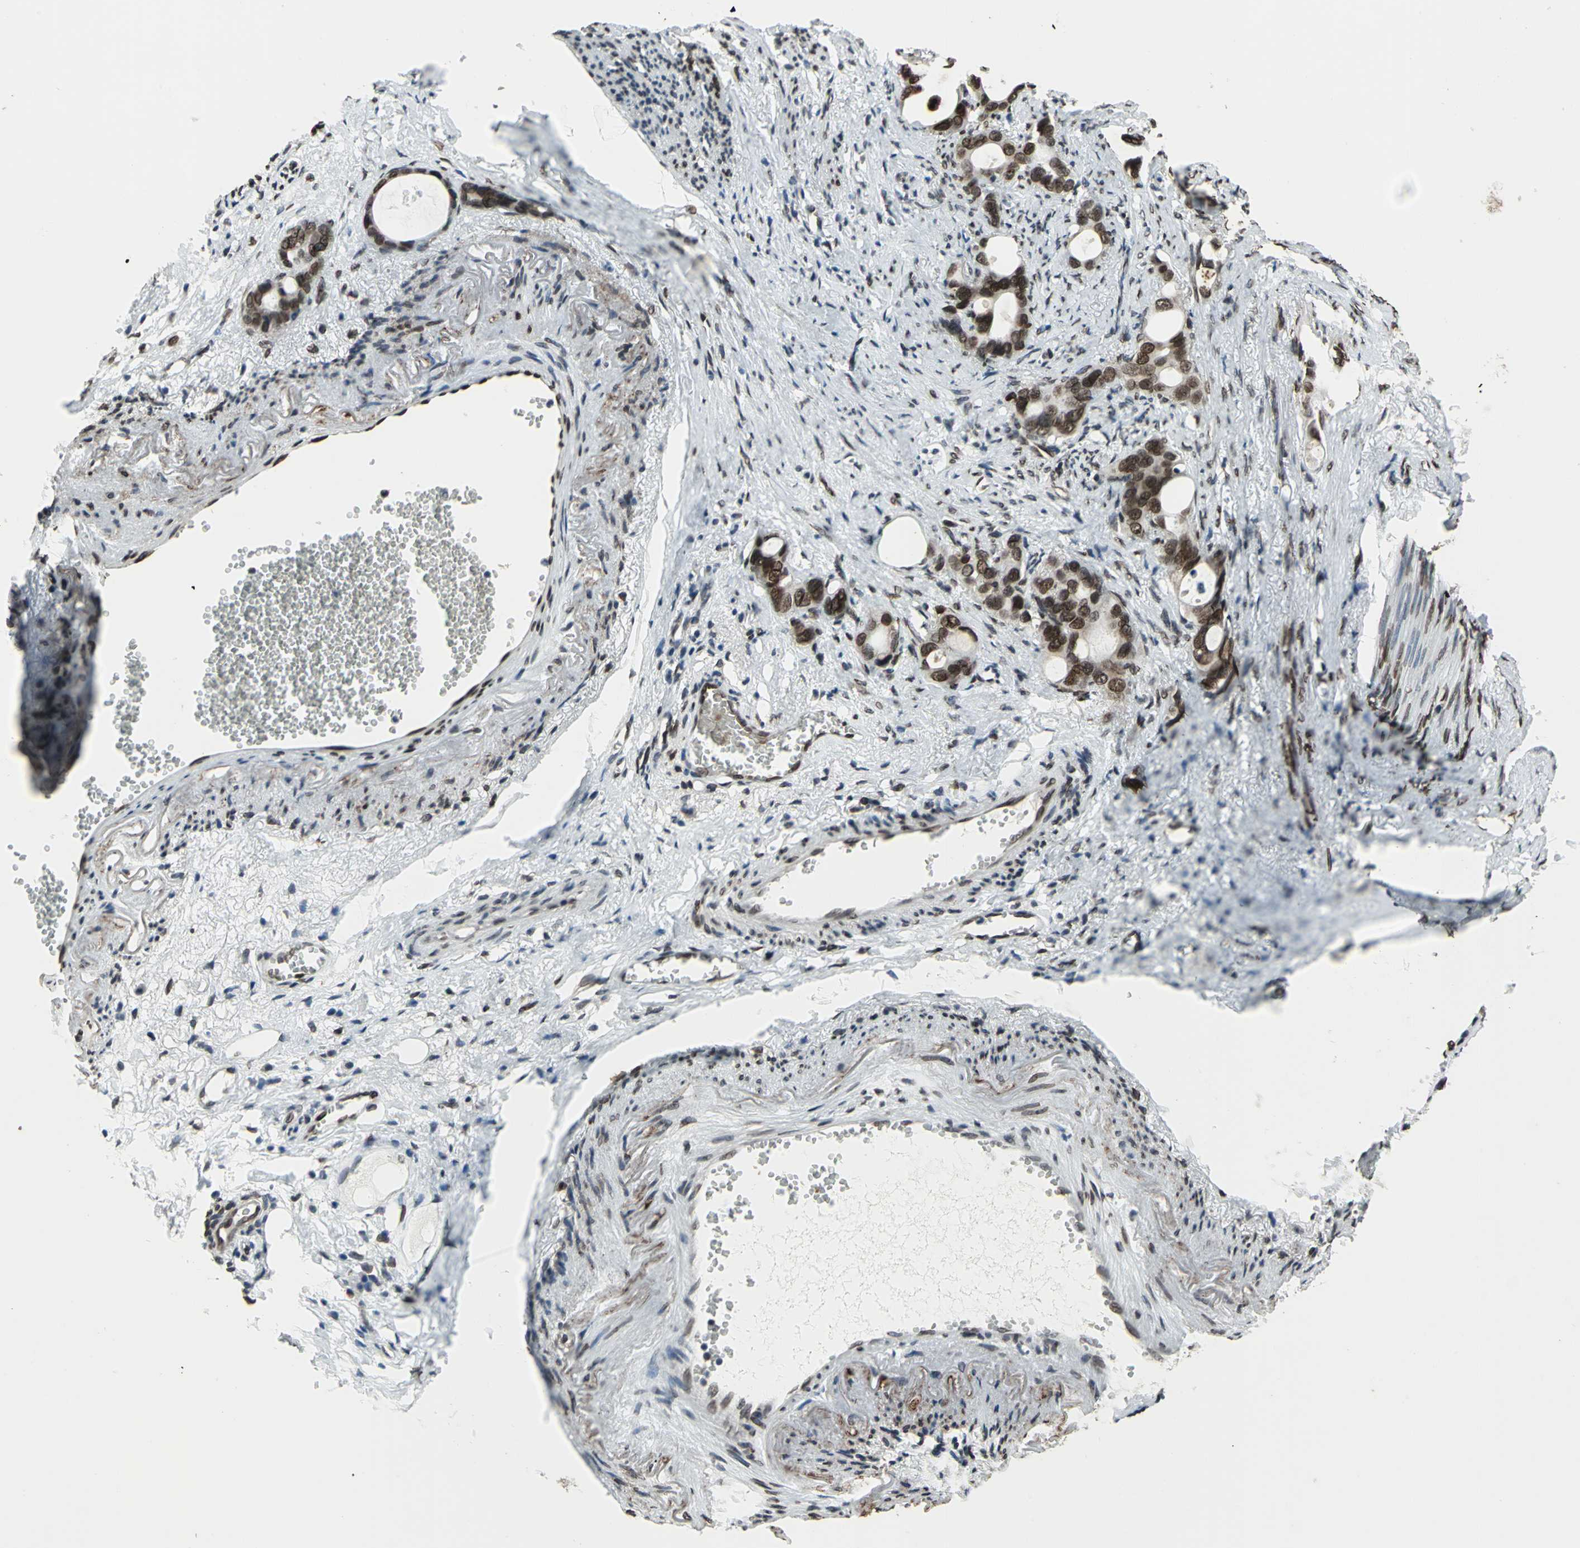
{"staining": {"intensity": "strong", "quantity": ">75%", "location": "nuclear"}, "tissue": "stomach cancer", "cell_type": "Tumor cells", "image_type": "cancer", "snomed": [{"axis": "morphology", "description": "Adenocarcinoma, NOS"}, {"axis": "topography", "description": "Stomach"}], "caption": "IHC image of neoplastic tissue: human stomach cancer (adenocarcinoma) stained using IHC shows high levels of strong protein expression localized specifically in the nuclear of tumor cells, appearing as a nuclear brown color.", "gene": "ISY1", "patient": {"sex": "female", "age": 75}}